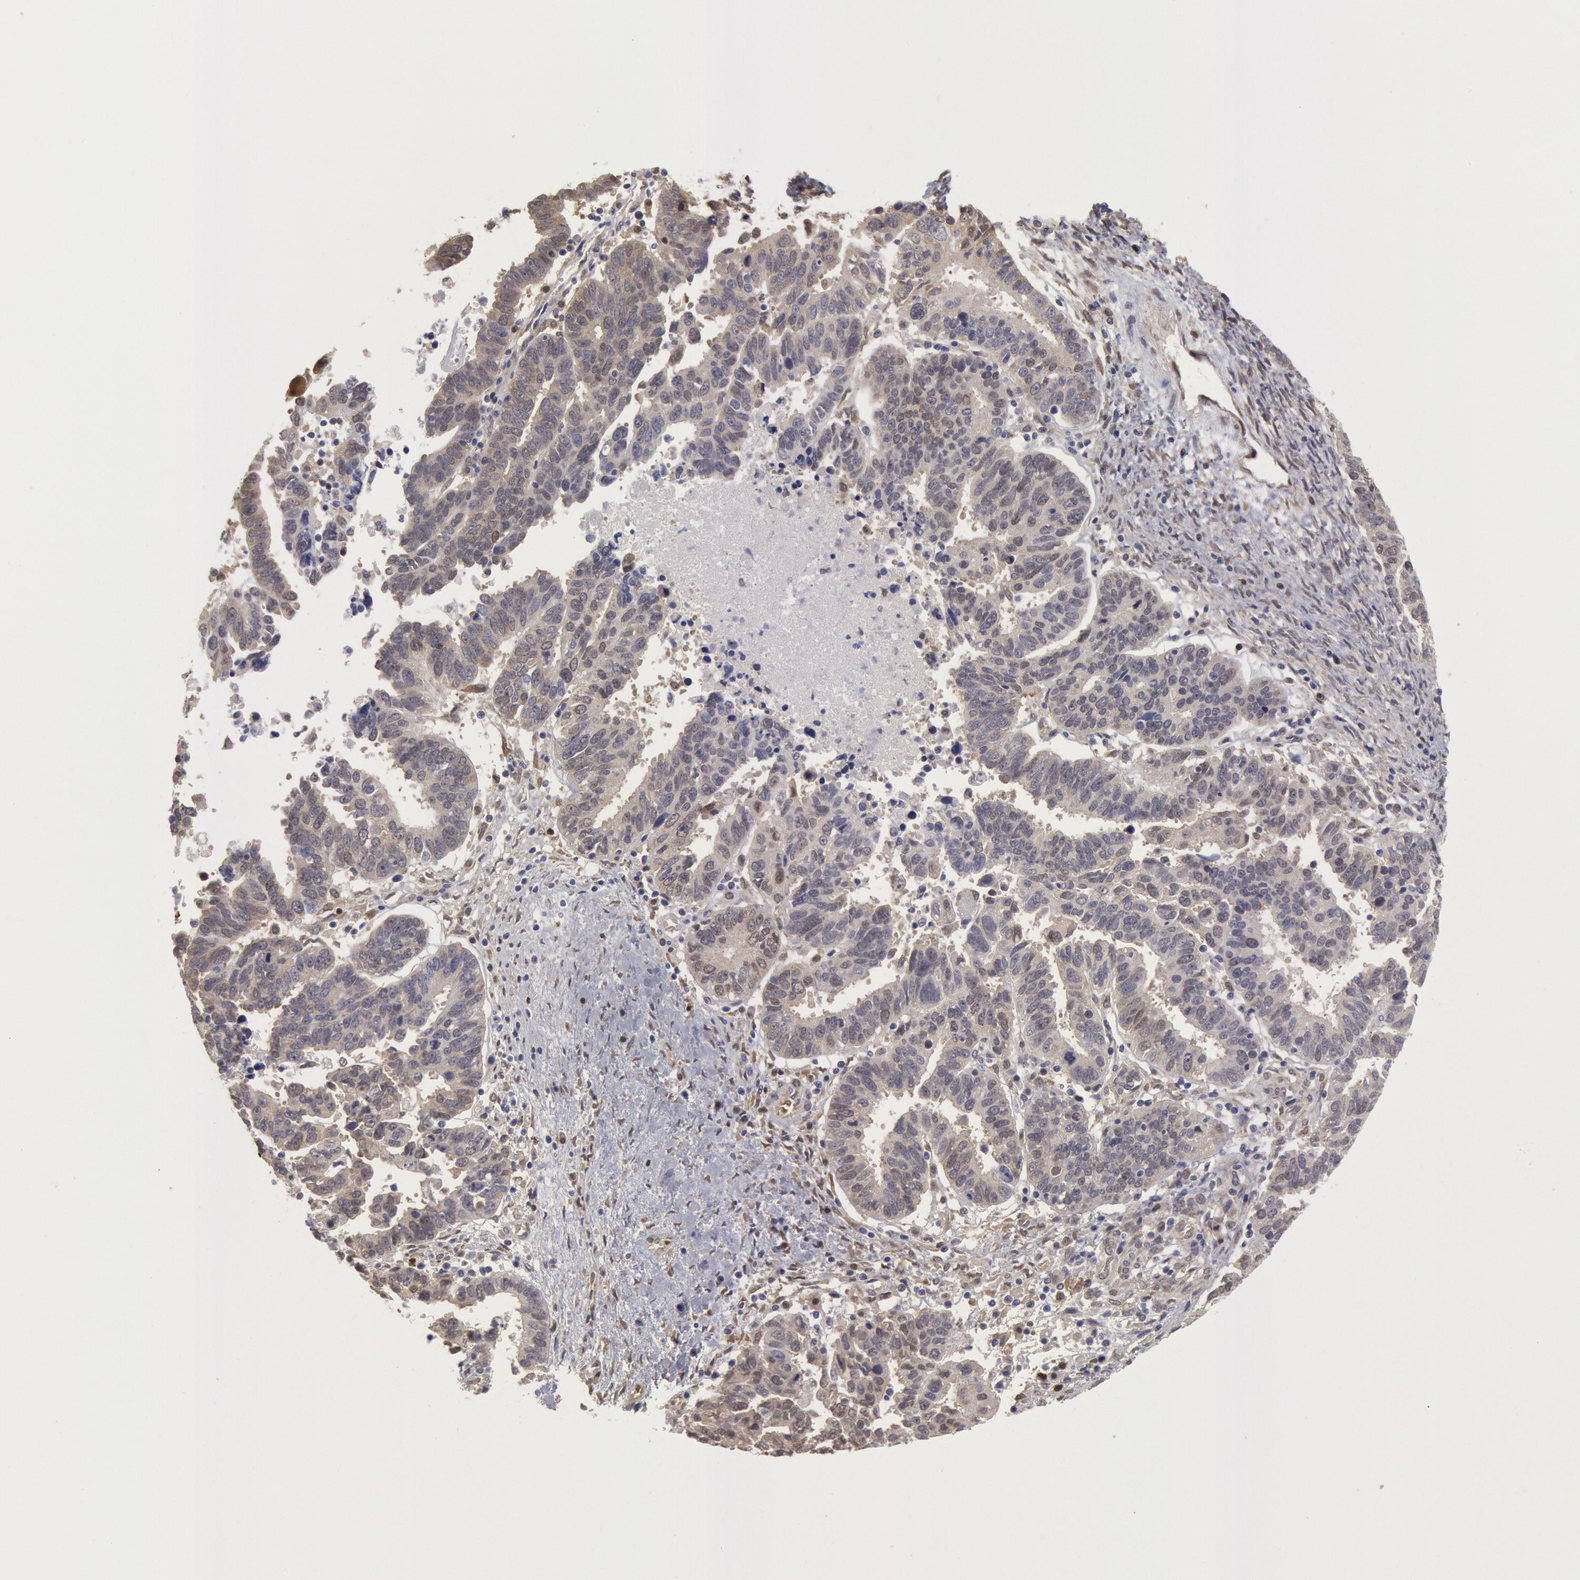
{"staining": {"intensity": "negative", "quantity": "none", "location": "none"}, "tissue": "ovarian cancer", "cell_type": "Tumor cells", "image_type": "cancer", "snomed": [{"axis": "morphology", "description": "Carcinoma, endometroid"}, {"axis": "morphology", "description": "Cystadenocarcinoma, serous, NOS"}, {"axis": "topography", "description": "Ovary"}], "caption": "There is no significant staining in tumor cells of ovarian endometroid carcinoma.", "gene": "CCDC50", "patient": {"sex": "female", "age": 45}}